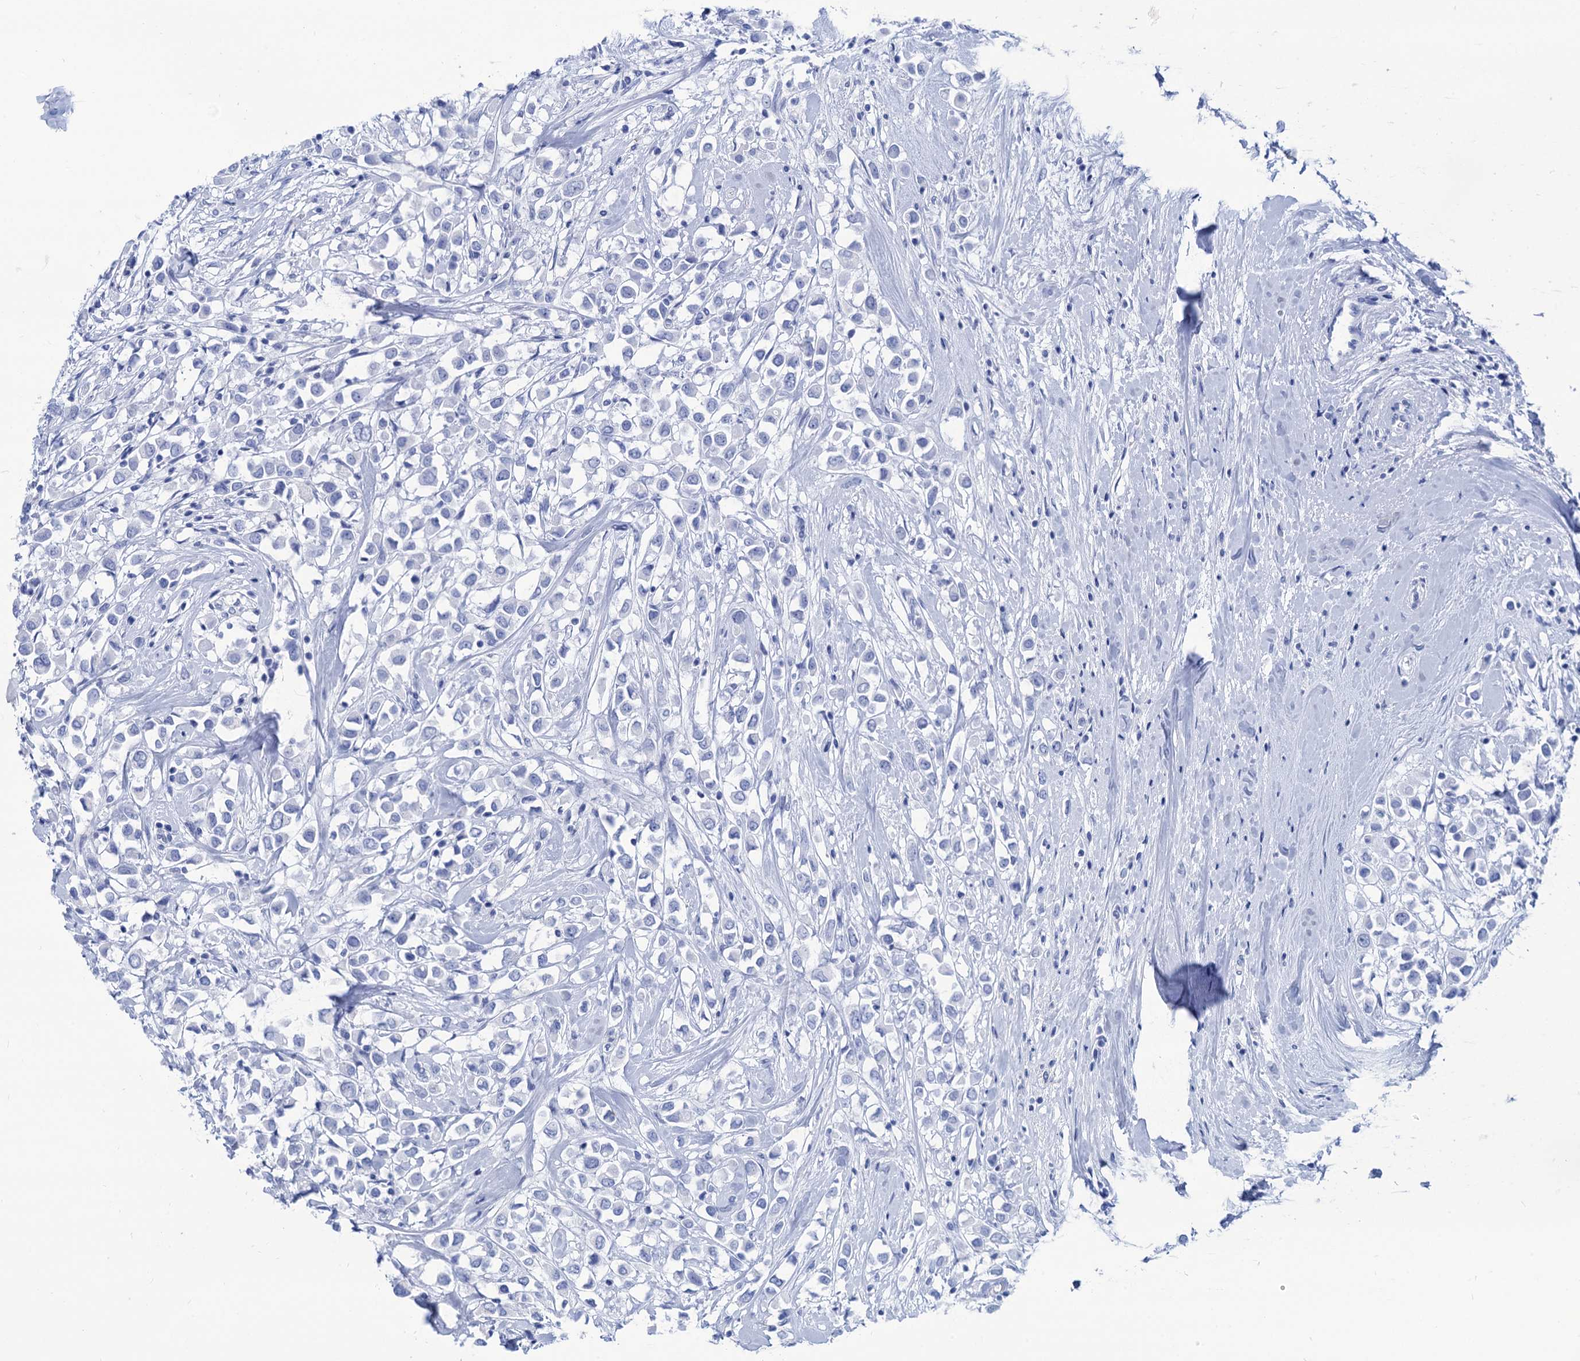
{"staining": {"intensity": "negative", "quantity": "none", "location": "none"}, "tissue": "breast cancer", "cell_type": "Tumor cells", "image_type": "cancer", "snomed": [{"axis": "morphology", "description": "Duct carcinoma"}, {"axis": "topography", "description": "Breast"}], "caption": "The immunohistochemistry (IHC) image has no significant positivity in tumor cells of breast cancer tissue.", "gene": "CABYR", "patient": {"sex": "female", "age": 87}}